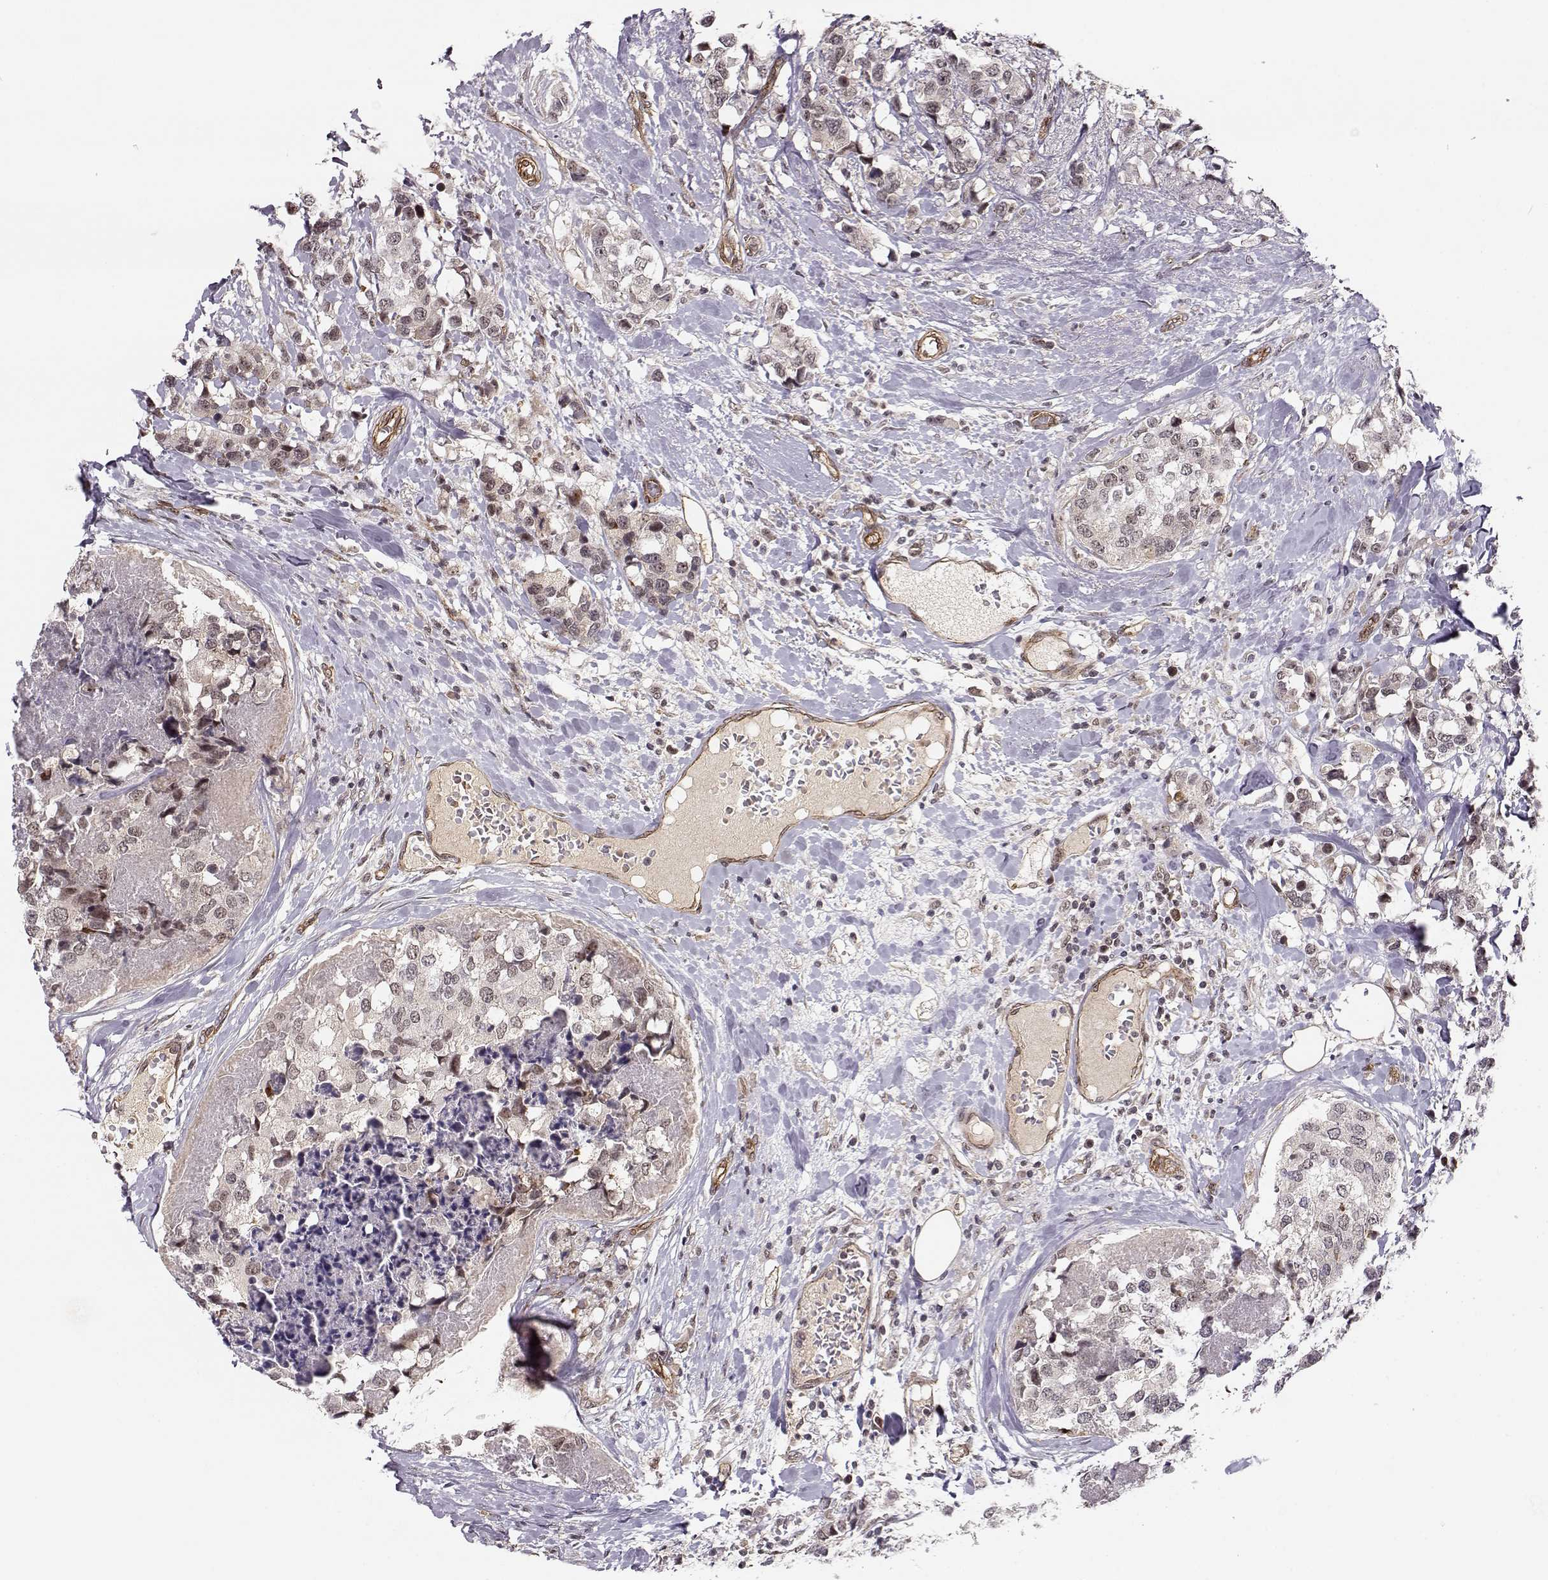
{"staining": {"intensity": "weak", "quantity": ">75%", "location": "nuclear"}, "tissue": "breast cancer", "cell_type": "Tumor cells", "image_type": "cancer", "snomed": [{"axis": "morphology", "description": "Lobular carcinoma"}, {"axis": "topography", "description": "Breast"}], "caption": "DAB (3,3'-diaminobenzidine) immunohistochemical staining of lobular carcinoma (breast) exhibits weak nuclear protein positivity in approximately >75% of tumor cells.", "gene": "CIR1", "patient": {"sex": "female", "age": 59}}